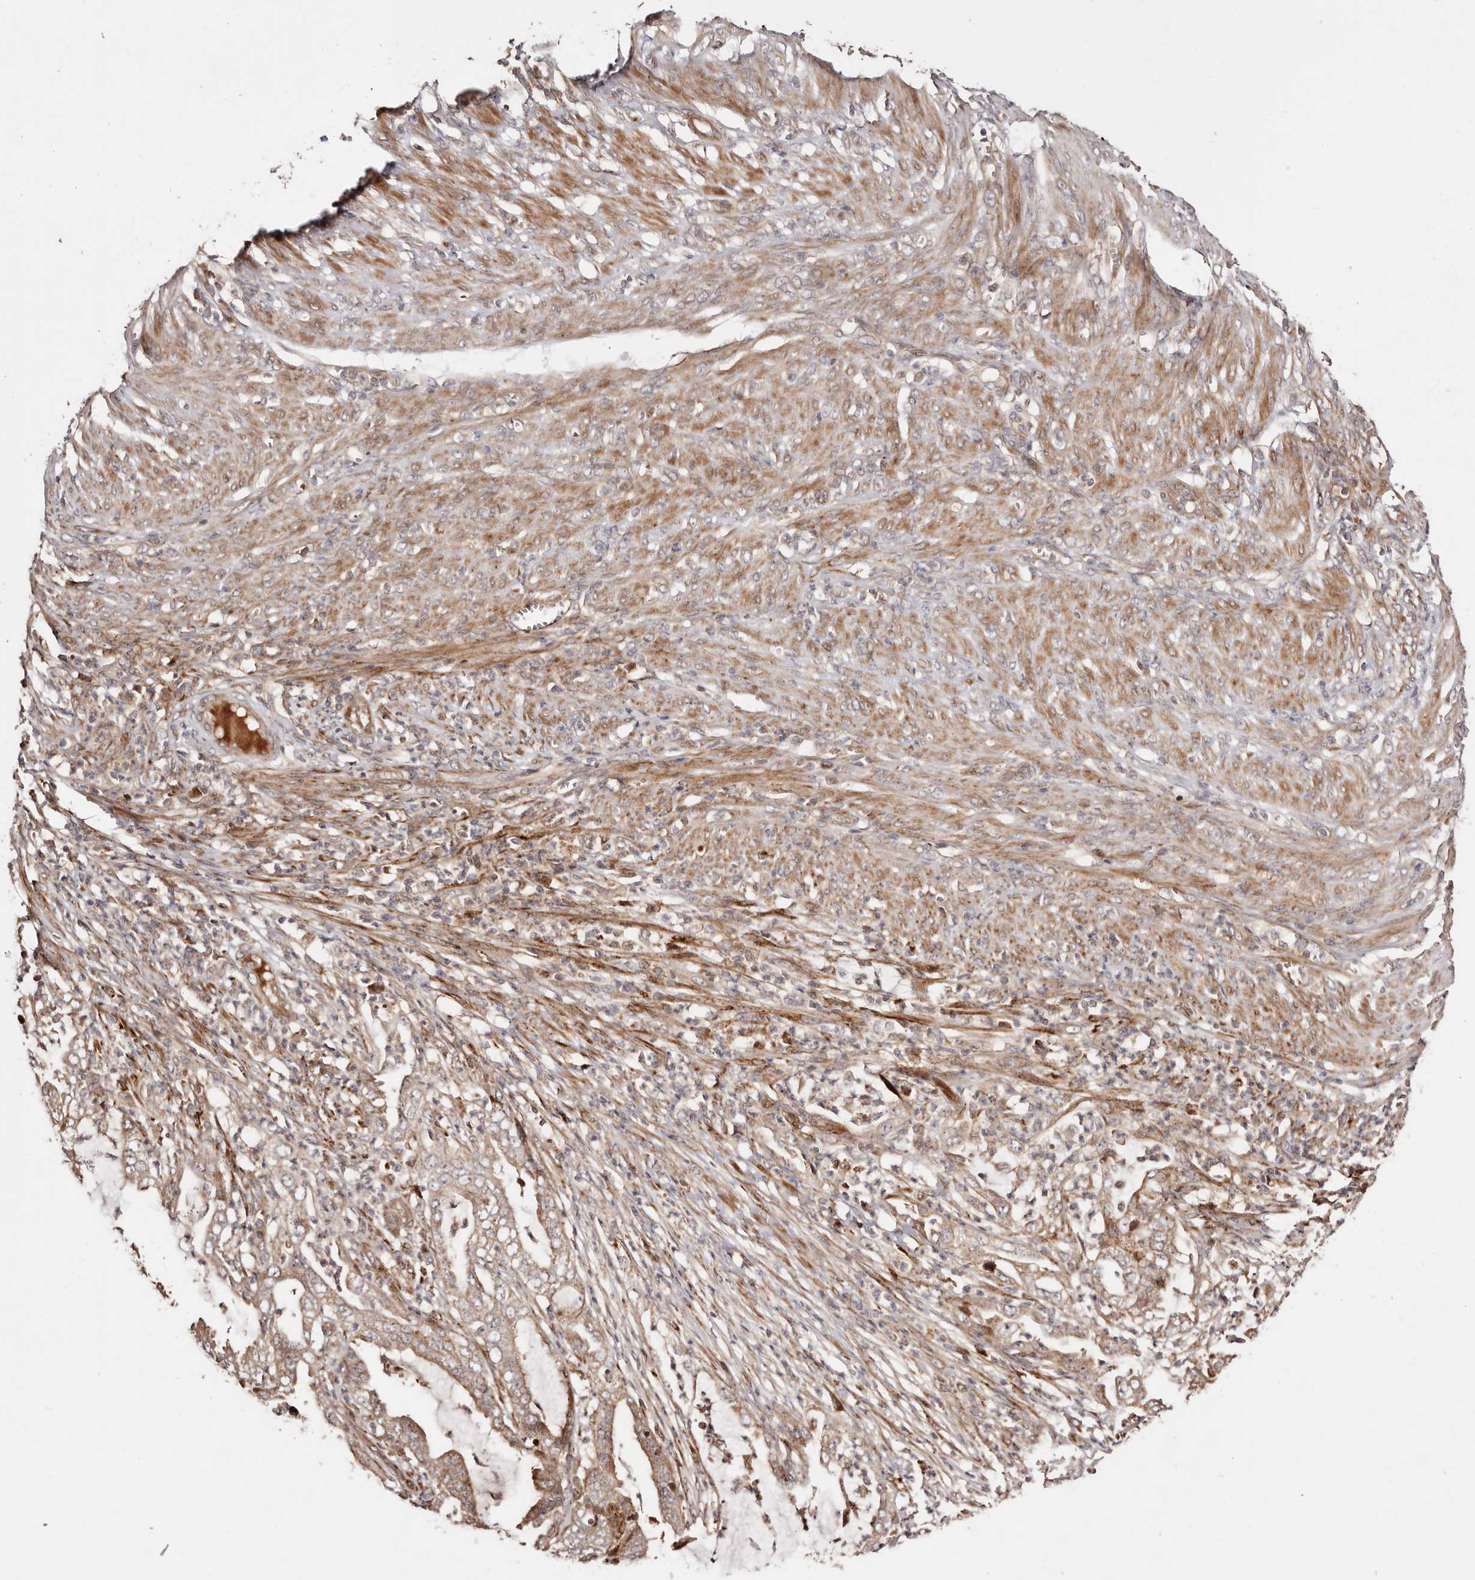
{"staining": {"intensity": "moderate", "quantity": ">75%", "location": "cytoplasmic/membranous"}, "tissue": "endometrial cancer", "cell_type": "Tumor cells", "image_type": "cancer", "snomed": [{"axis": "morphology", "description": "Adenocarcinoma, NOS"}, {"axis": "topography", "description": "Endometrium"}], "caption": "The immunohistochemical stain highlights moderate cytoplasmic/membranous expression in tumor cells of endometrial cancer (adenocarcinoma) tissue.", "gene": "PTPN22", "patient": {"sex": "female", "age": 51}}